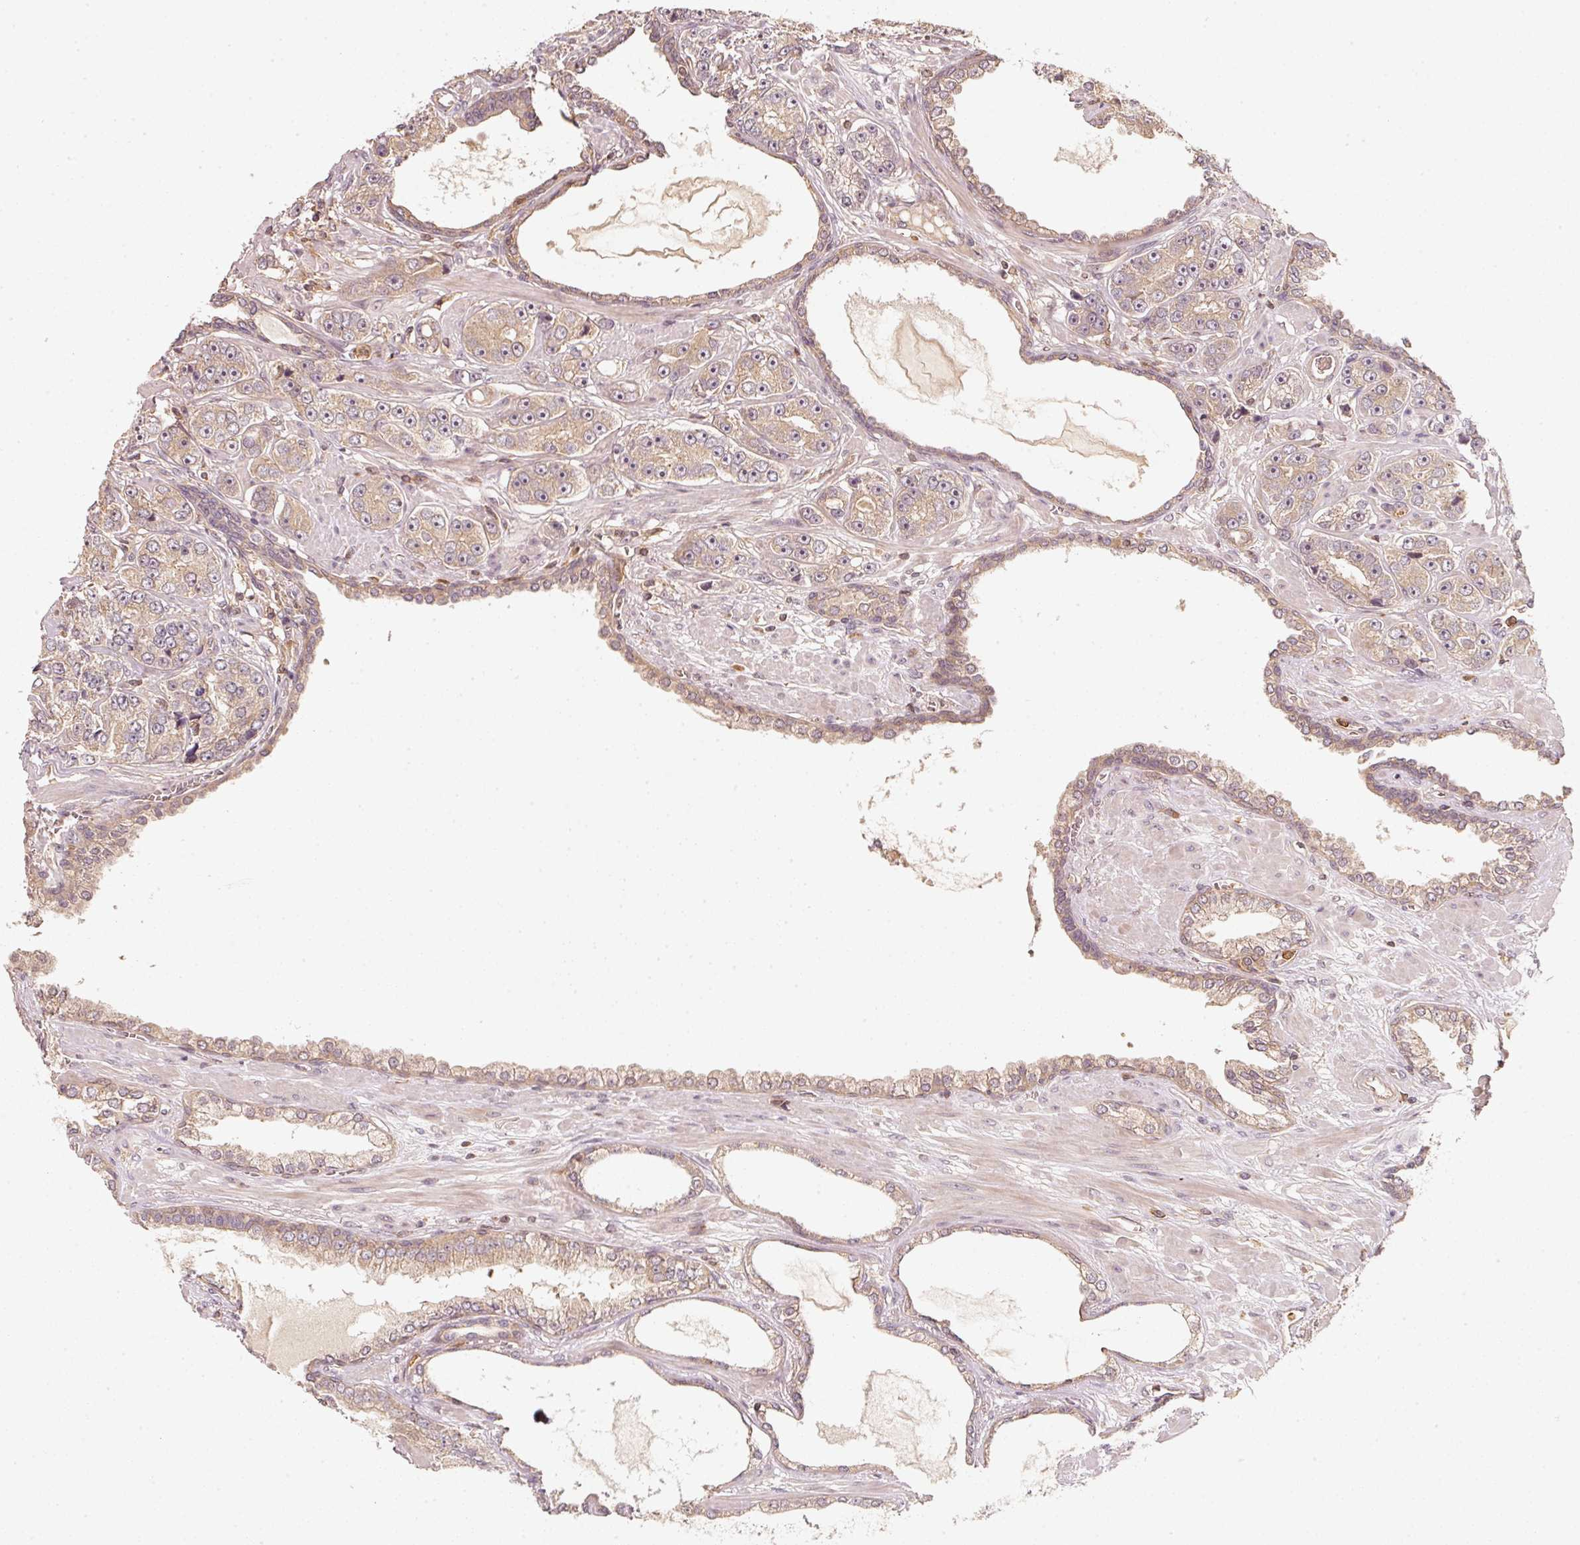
{"staining": {"intensity": "weak", "quantity": ">75%", "location": "cytoplasmic/membranous"}, "tissue": "prostate cancer", "cell_type": "Tumor cells", "image_type": "cancer", "snomed": [{"axis": "morphology", "description": "Adenocarcinoma, High grade"}, {"axis": "topography", "description": "Prostate"}], "caption": "Immunohistochemistry image of human prostate cancer (high-grade adenocarcinoma) stained for a protein (brown), which displays low levels of weak cytoplasmic/membranous staining in approximately >75% of tumor cells.", "gene": "RRAS2", "patient": {"sex": "male", "age": 71}}